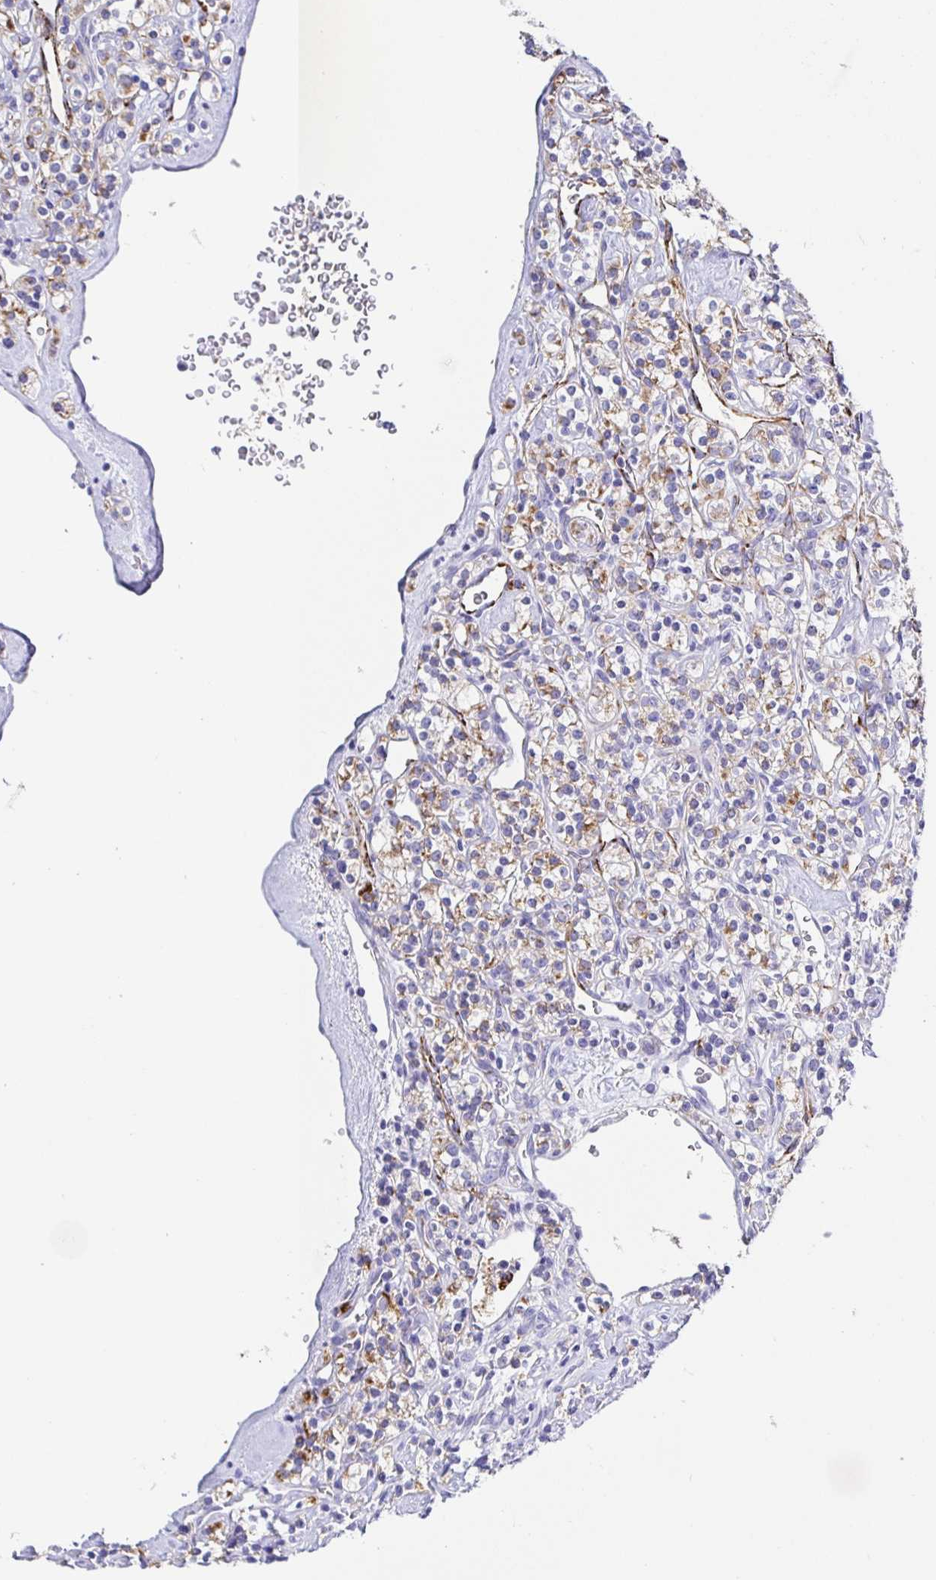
{"staining": {"intensity": "weak", "quantity": "25%-75%", "location": "cytoplasmic/membranous"}, "tissue": "renal cancer", "cell_type": "Tumor cells", "image_type": "cancer", "snomed": [{"axis": "morphology", "description": "Adenocarcinoma, NOS"}, {"axis": "topography", "description": "Kidney"}], "caption": "Renal adenocarcinoma was stained to show a protein in brown. There is low levels of weak cytoplasmic/membranous staining in about 25%-75% of tumor cells.", "gene": "MAOA", "patient": {"sex": "male", "age": 77}}